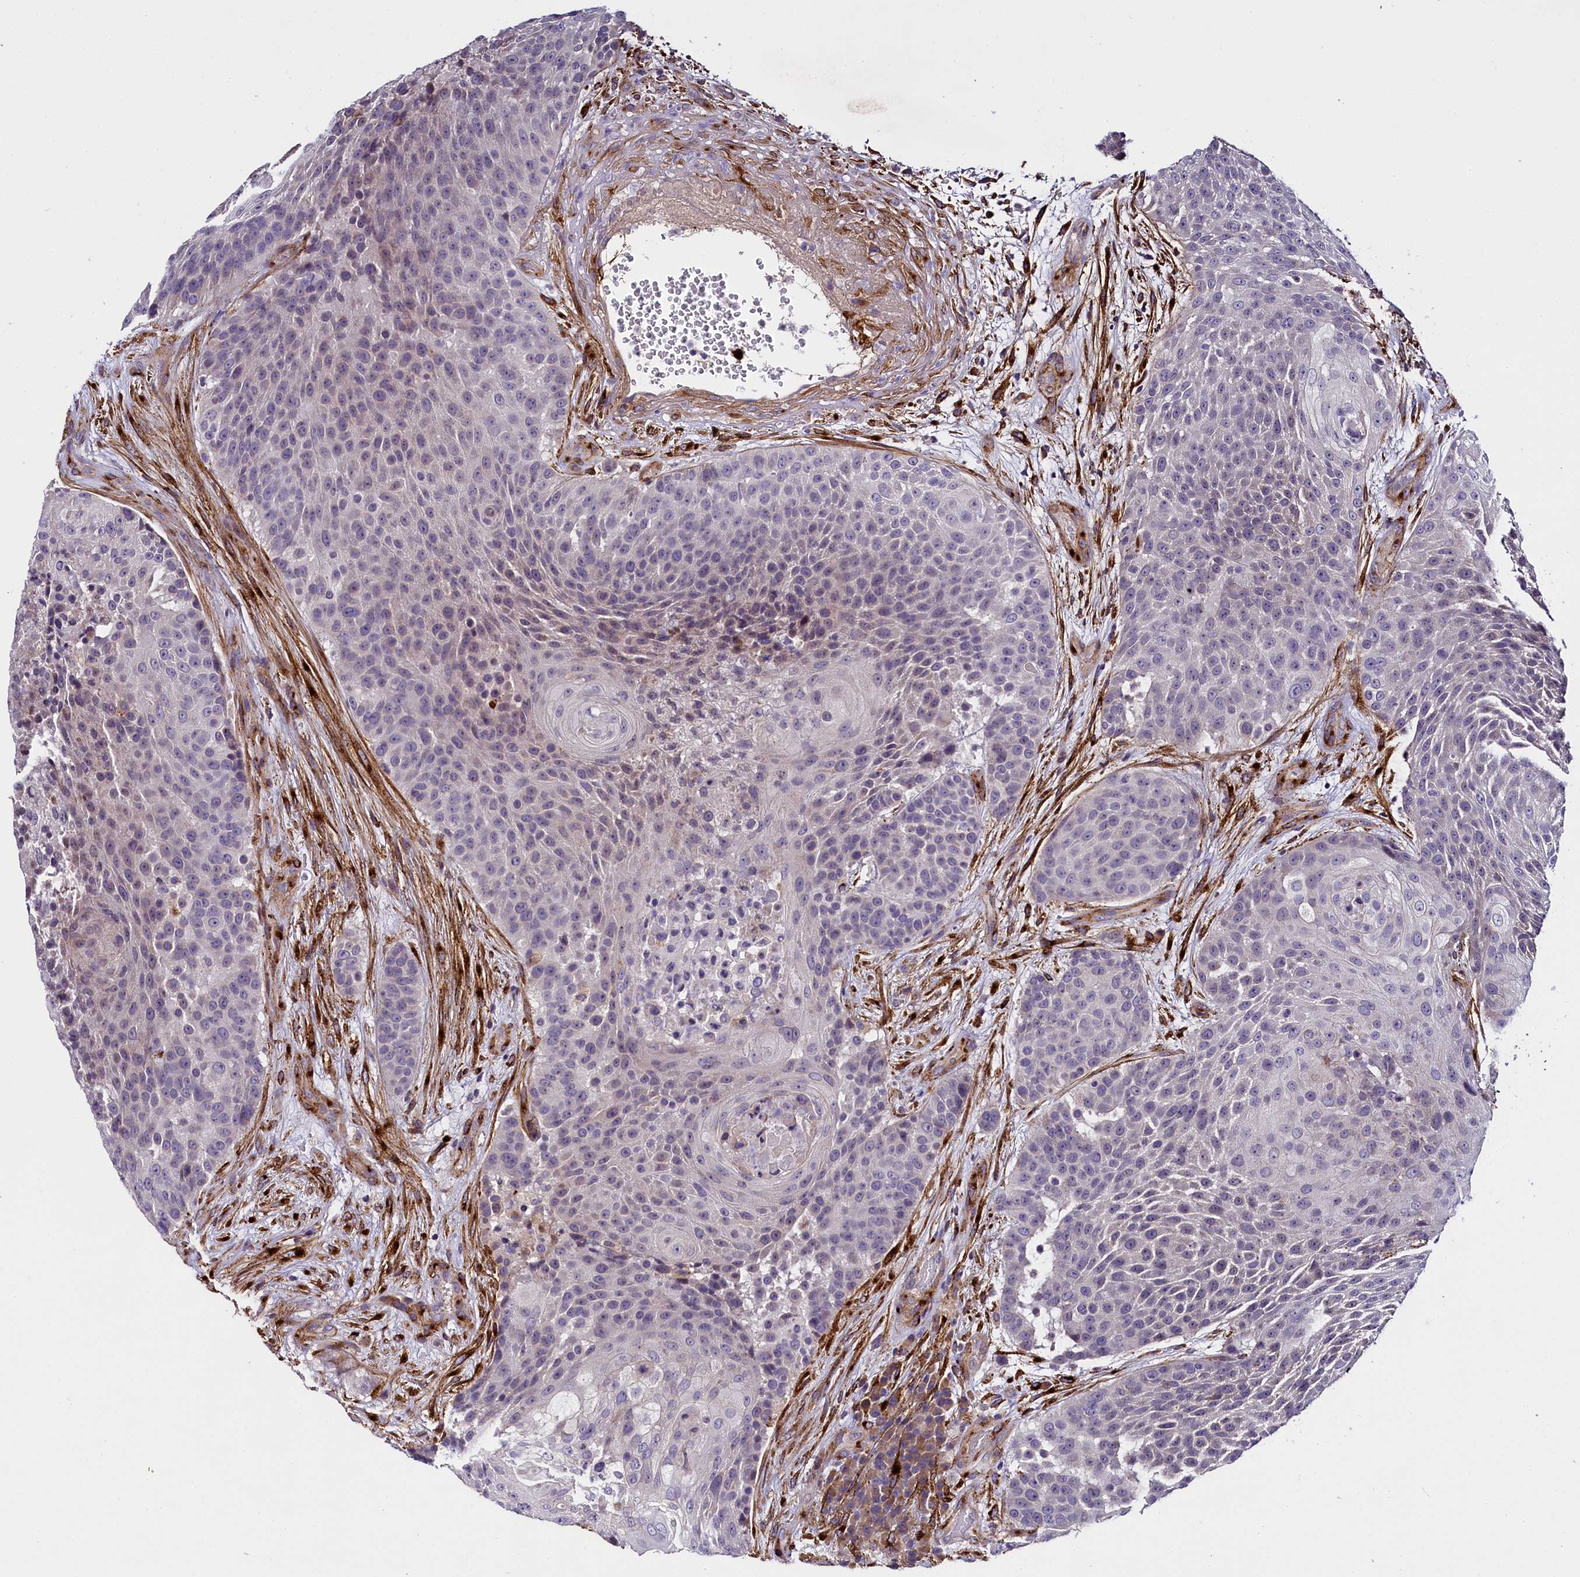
{"staining": {"intensity": "weak", "quantity": "<25%", "location": "cytoplasmic/membranous"}, "tissue": "urothelial cancer", "cell_type": "Tumor cells", "image_type": "cancer", "snomed": [{"axis": "morphology", "description": "Urothelial carcinoma, High grade"}, {"axis": "topography", "description": "Urinary bladder"}], "caption": "Immunohistochemistry (IHC) of human urothelial cancer shows no positivity in tumor cells.", "gene": "MRC2", "patient": {"sex": "female", "age": 63}}